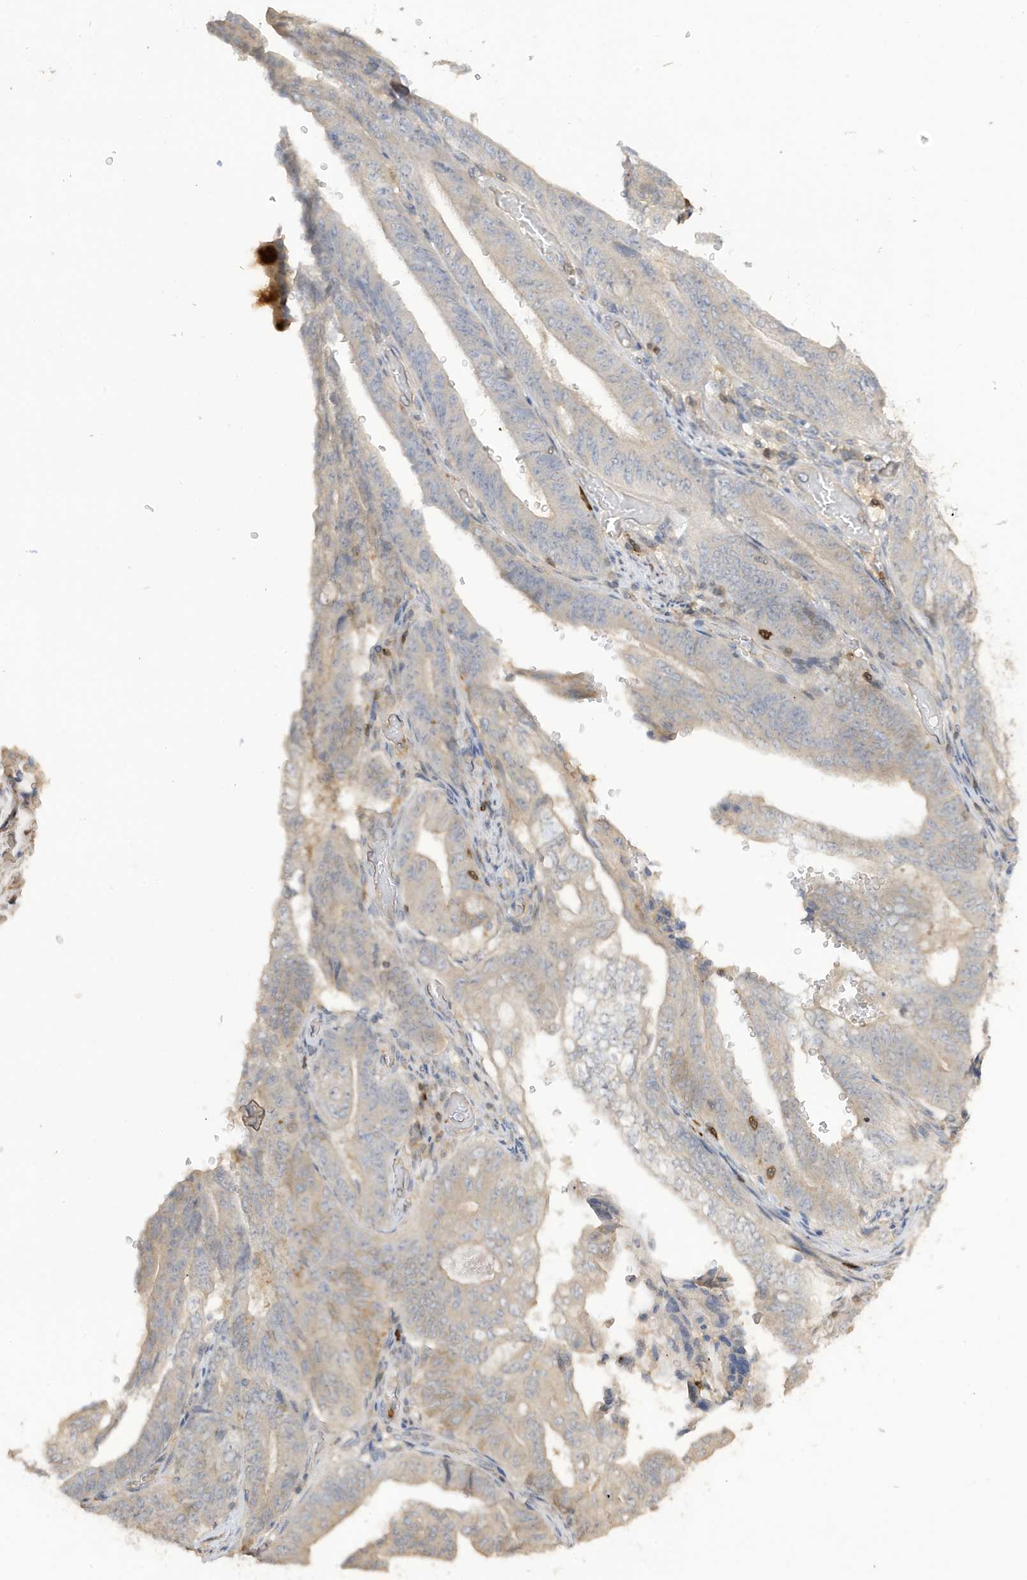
{"staining": {"intensity": "weak", "quantity": "<25%", "location": "cytoplasmic/membranous"}, "tissue": "stomach cancer", "cell_type": "Tumor cells", "image_type": "cancer", "snomed": [{"axis": "morphology", "description": "Adenocarcinoma, NOS"}, {"axis": "topography", "description": "Stomach"}], "caption": "Stomach cancer stained for a protein using IHC exhibits no expression tumor cells.", "gene": "TAB3", "patient": {"sex": "female", "age": 73}}